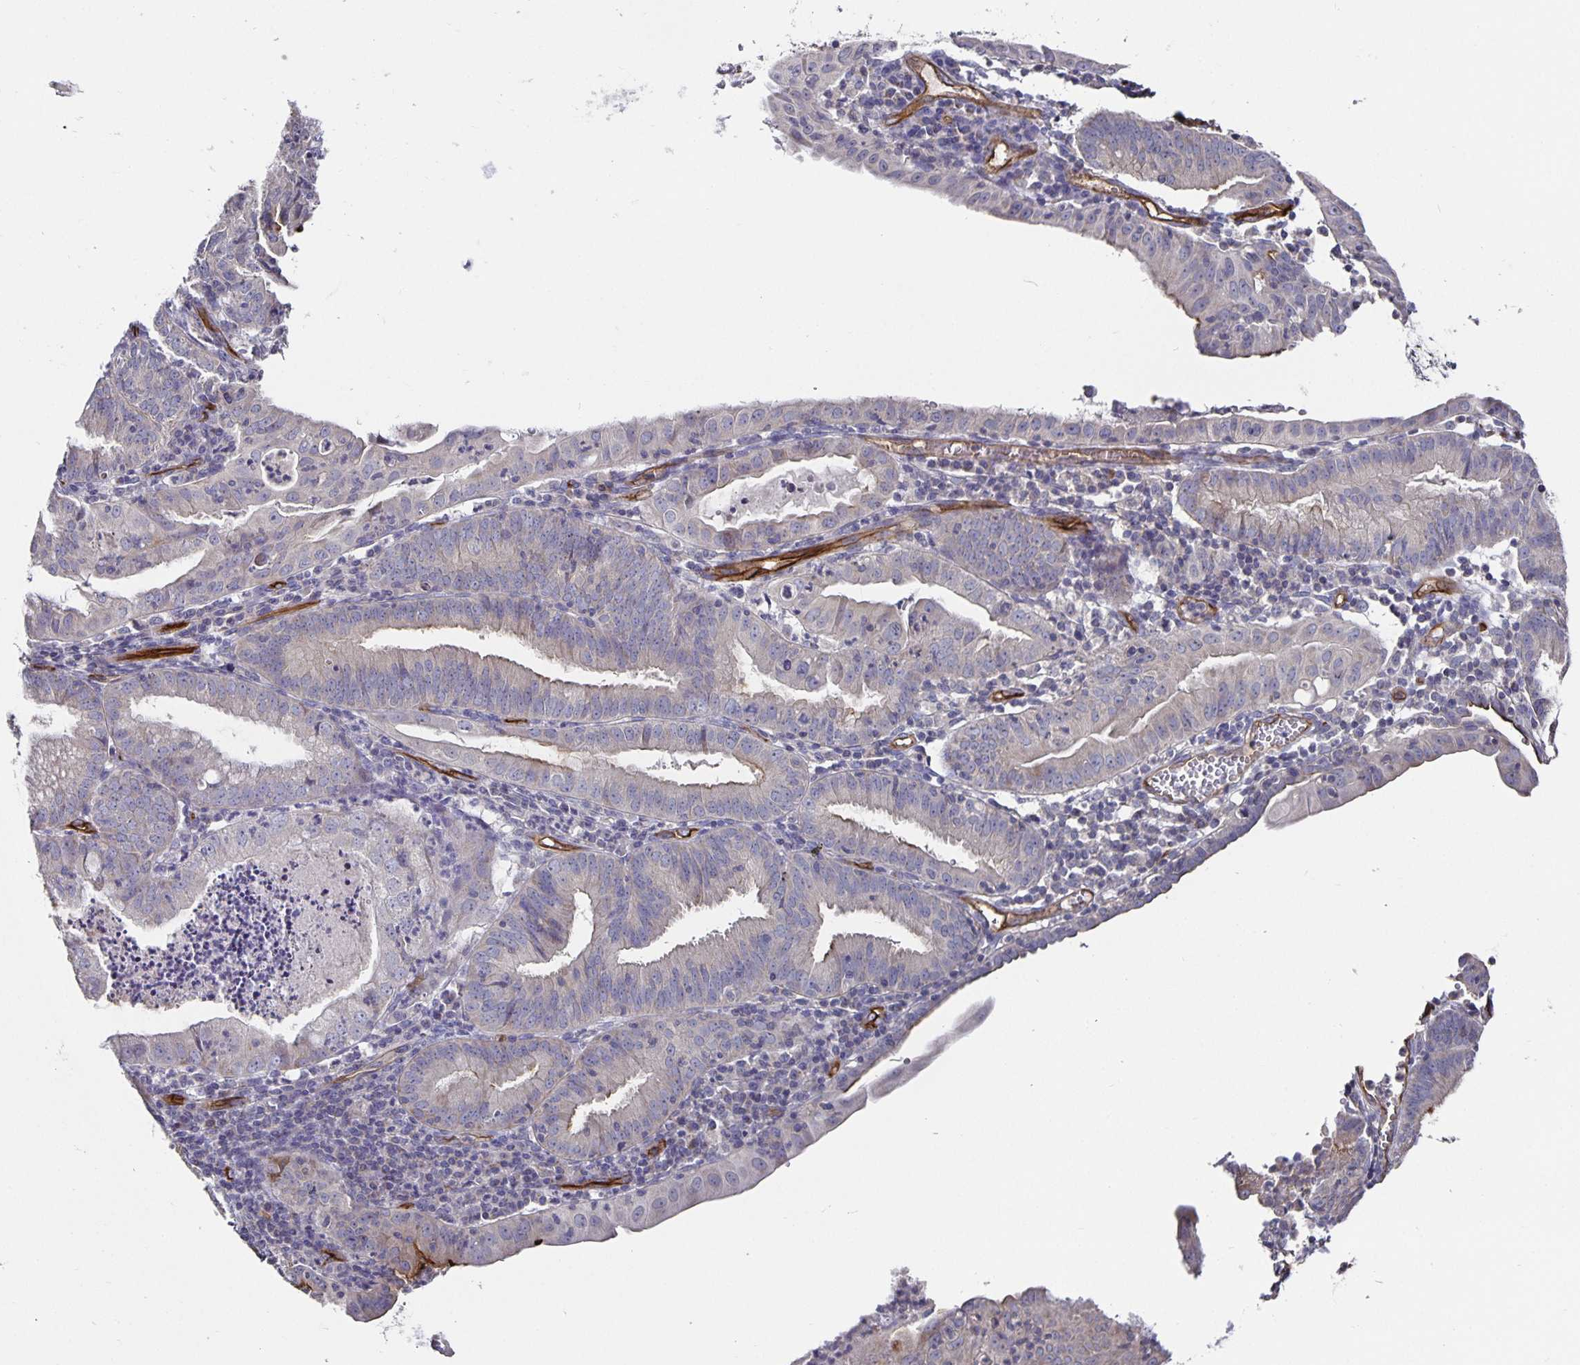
{"staining": {"intensity": "weak", "quantity": "<25%", "location": "cytoplasmic/membranous"}, "tissue": "endometrial cancer", "cell_type": "Tumor cells", "image_type": "cancer", "snomed": [{"axis": "morphology", "description": "Adenocarcinoma, NOS"}, {"axis": "topography", "description": "Endometrium"}], "caption": "Endometrial cancer was stained to show a protein in brown. There is no significant positivity in tumor cells.", "gene": "PODXL", "patient": {"sex": "female", "age": 60}}